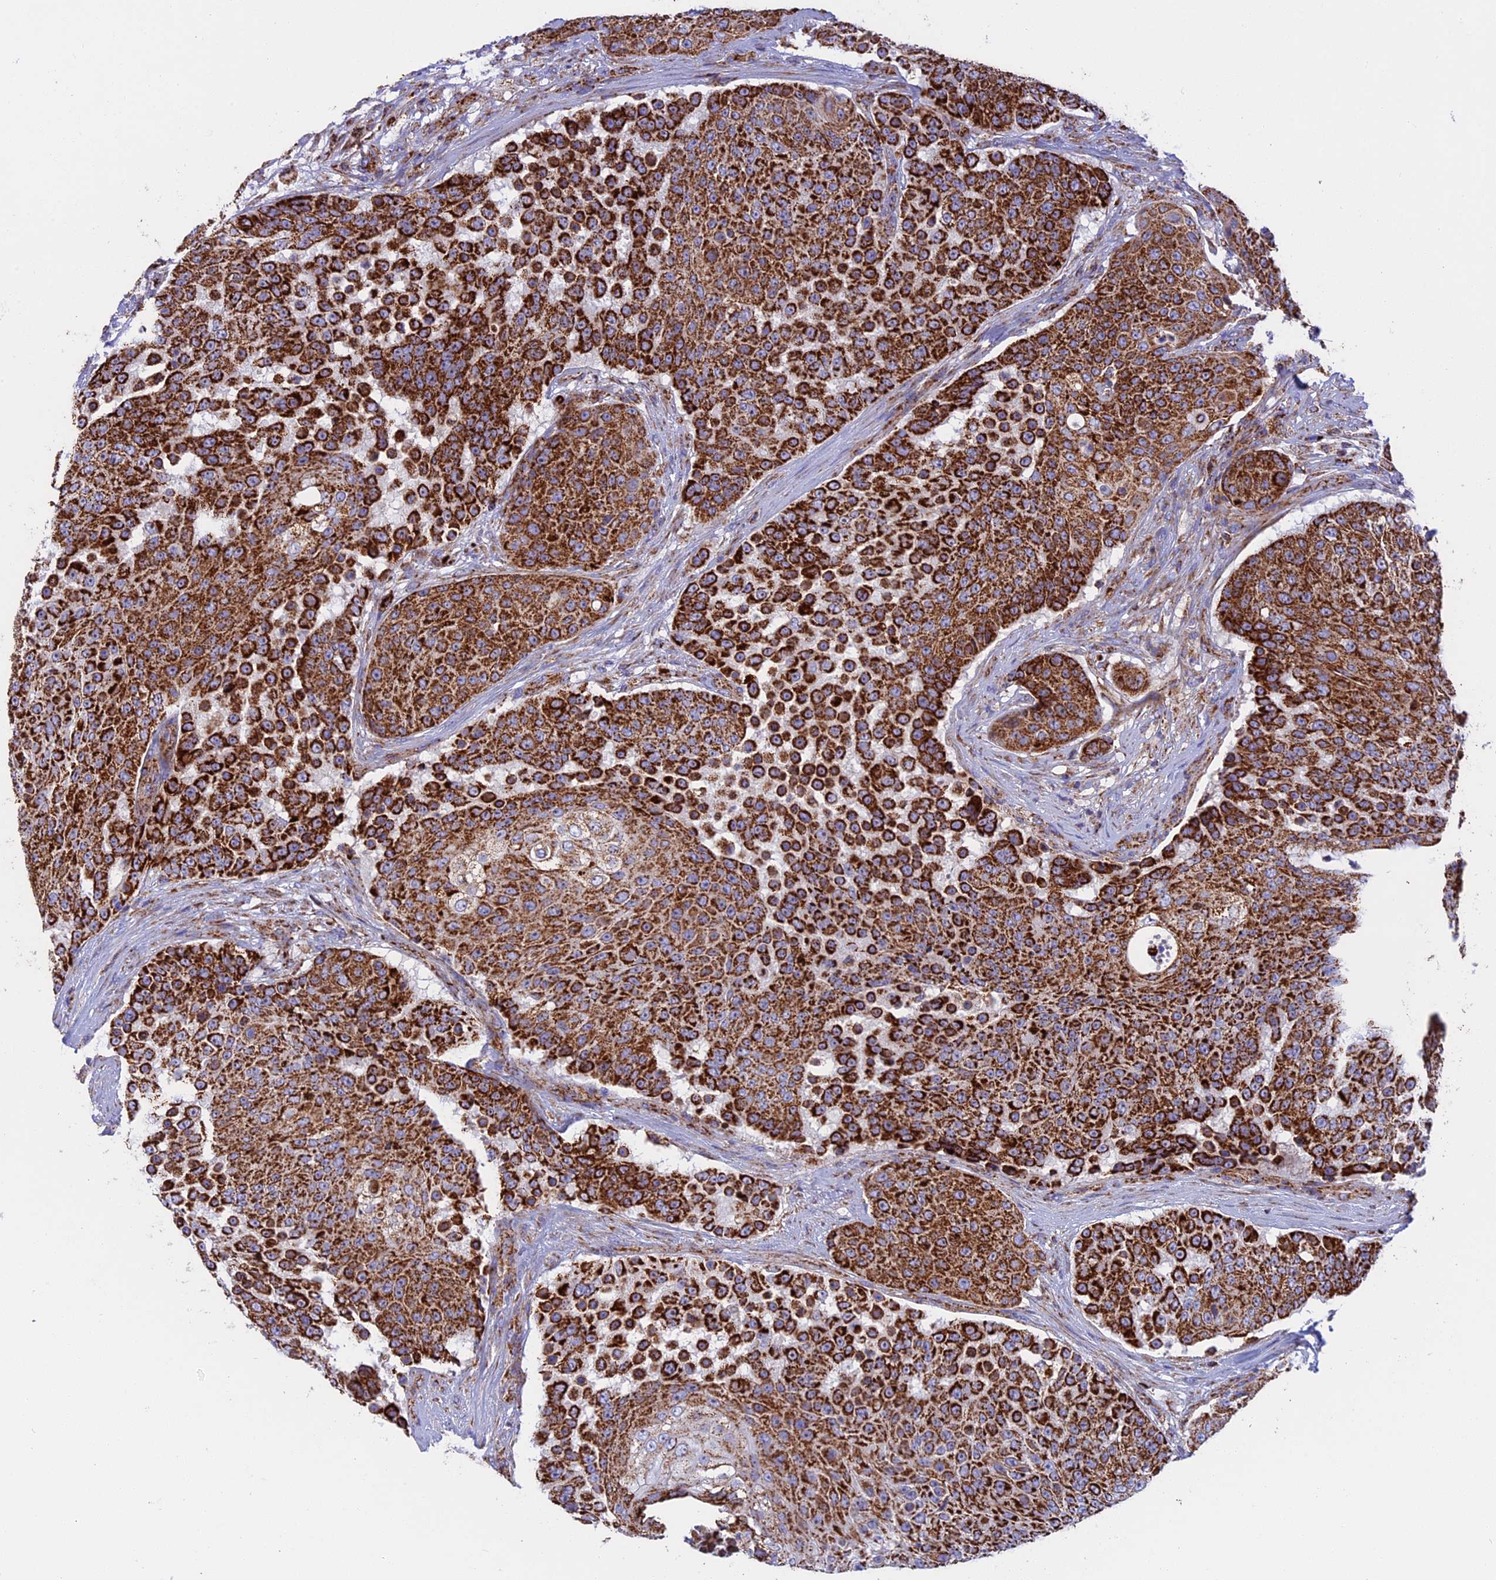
{"staining": {"intensity": "strong", "quantity": ">75%", "location": "cytoplasmic/membranous"}, "tissue": "urothelial cancer", "cell_type": "Tumor cells", "image_type": "cancer", "snomed": [{"axis": "morphology", "description": "Urothelial carcinoma, High grade"}, {"axis": "topography", "description": "Urinary bladder"}], "caption": "An image showing strong cytoplasmic/membranous staining in about >75% of tumor cells in urothelial carcinoma (high-grade), as visualized by brown immunohistochemical staining.", "gene": "UQCRB", "patient": {"sex": "female", "age": 63}}